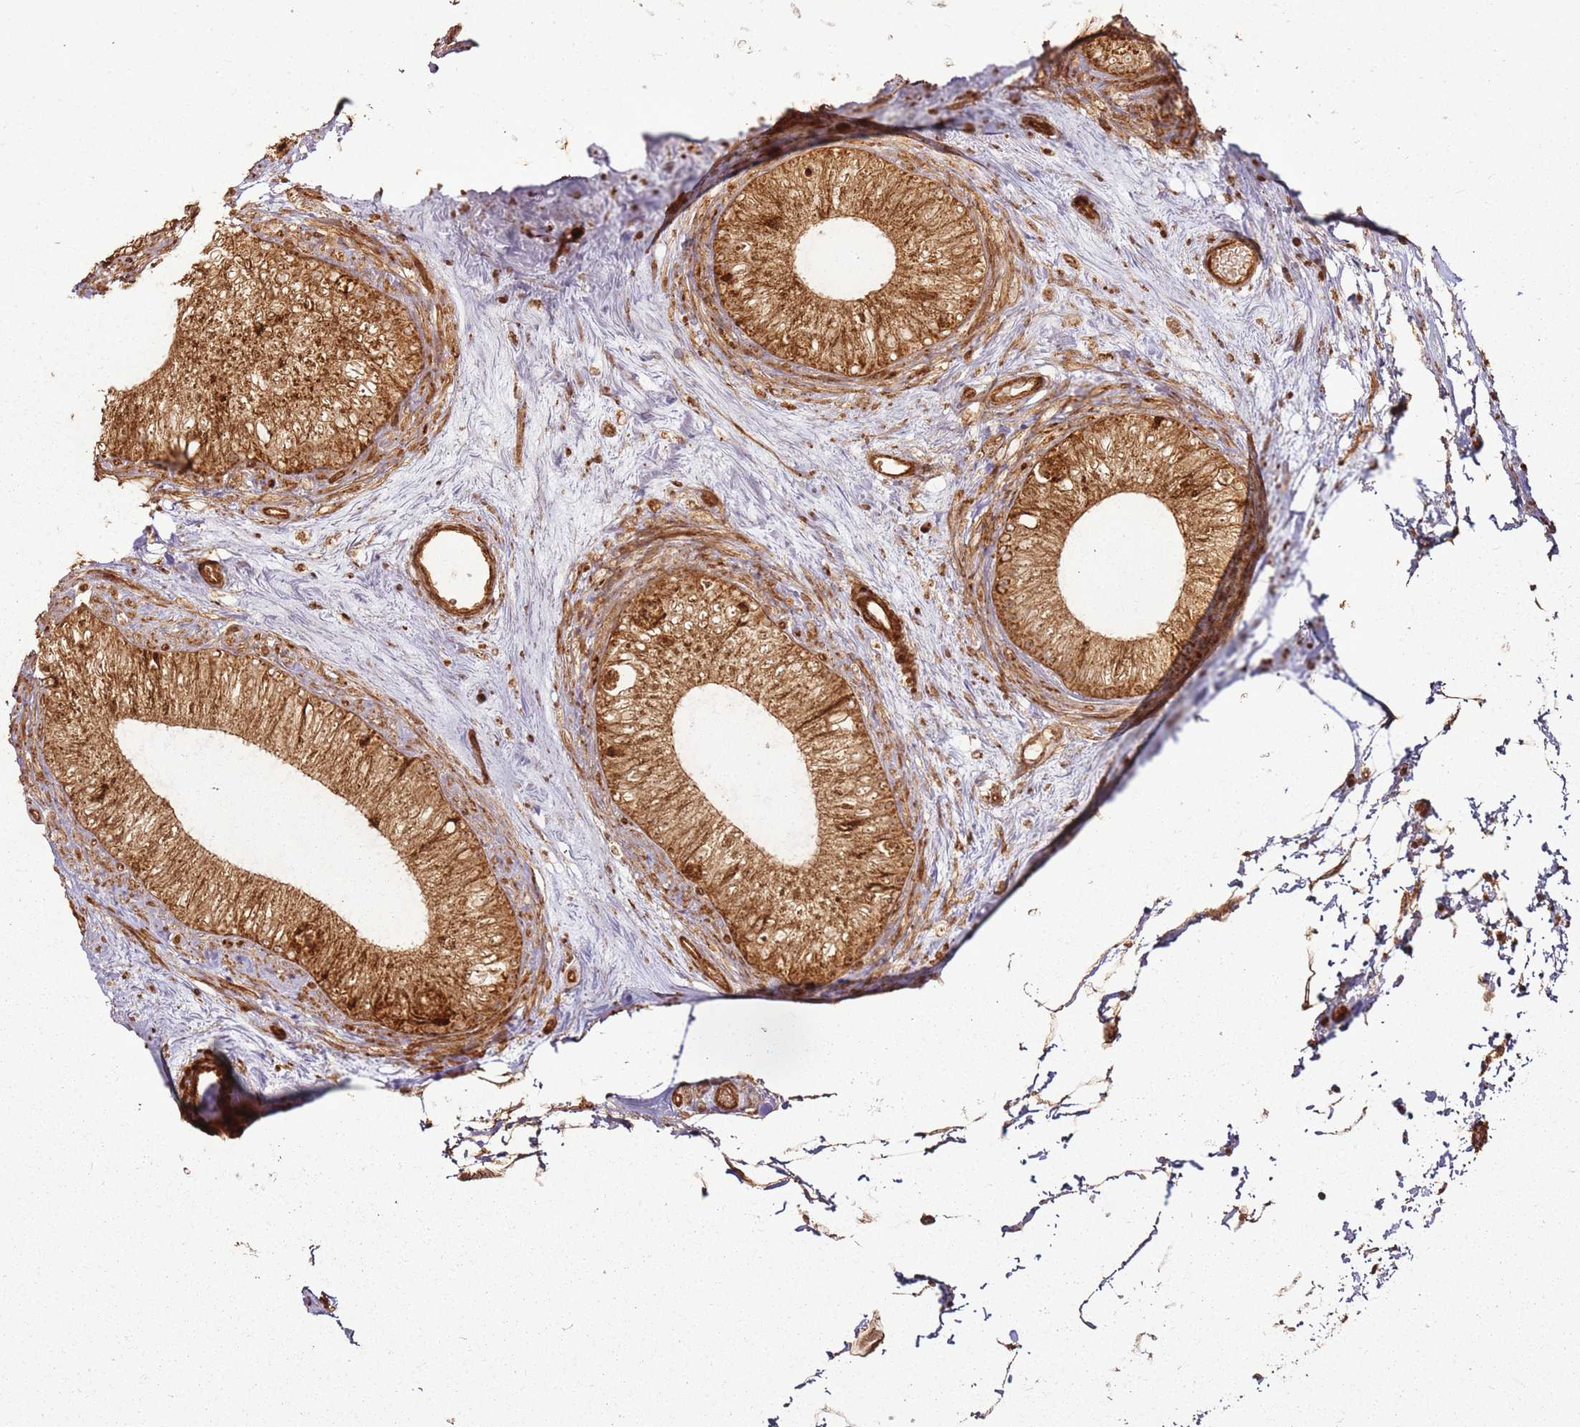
{"staining": {"intensity": "moderate", "quantity": ">75%", "location": "cytoplasmic/membranous"}, "tissue": "epididymis", "cell_type": "Glandular cells", "image_type": "normal", "snomed": [{"axis": "morphology", "description": "Normal tissue, NOS"}, {"axis": "topography", "description": "Epididymis"}], "caption": "Epididymis stained for a protein demonstrates moderate cytoplasmic/membranous positivity in glandular cells.", "gene": "MRPS6", "patient": {"sex": "male", "age": 71}}